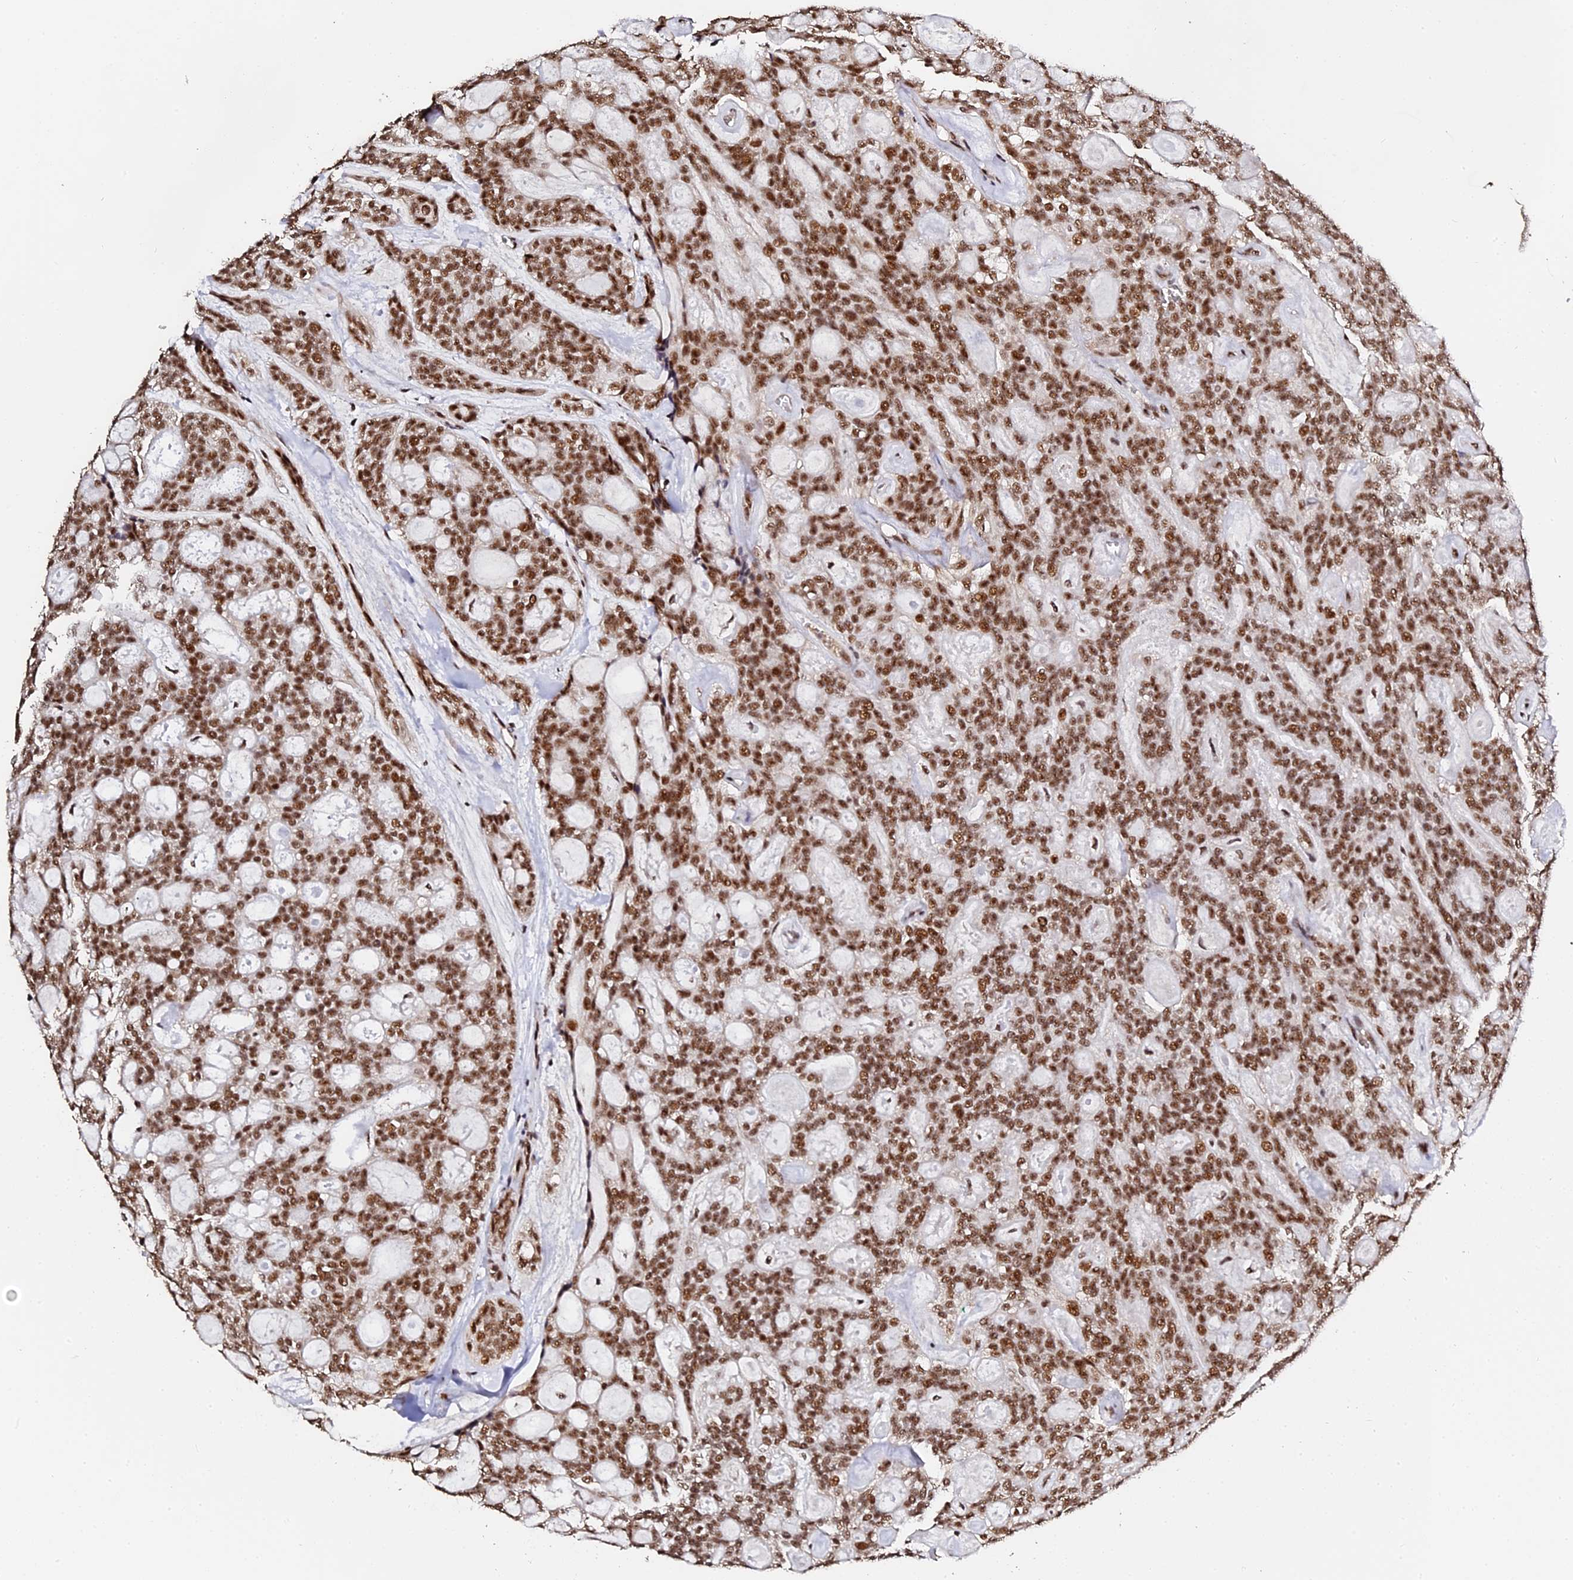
{"staining": {"intensity": "moderate", "quantity": ">75%", "location": "nuclear"}, "tissue": "head and neck cancer", "cell_type": "Tumor cells", "image_type": "cancer", "snomed": [{"axis": "morphology", "description": "Adenocarcinoma, NOS"}, {"axis": "topography", "description": "Head-Neck"}], "caption": "Immunohistochemical staining of human head and neck cancer reveals medium levels of moderate nuclear staining in approximately >75% of tumor cells.", "gene": "MCRS1", "patient": {"sex": "male", "age": 66}}